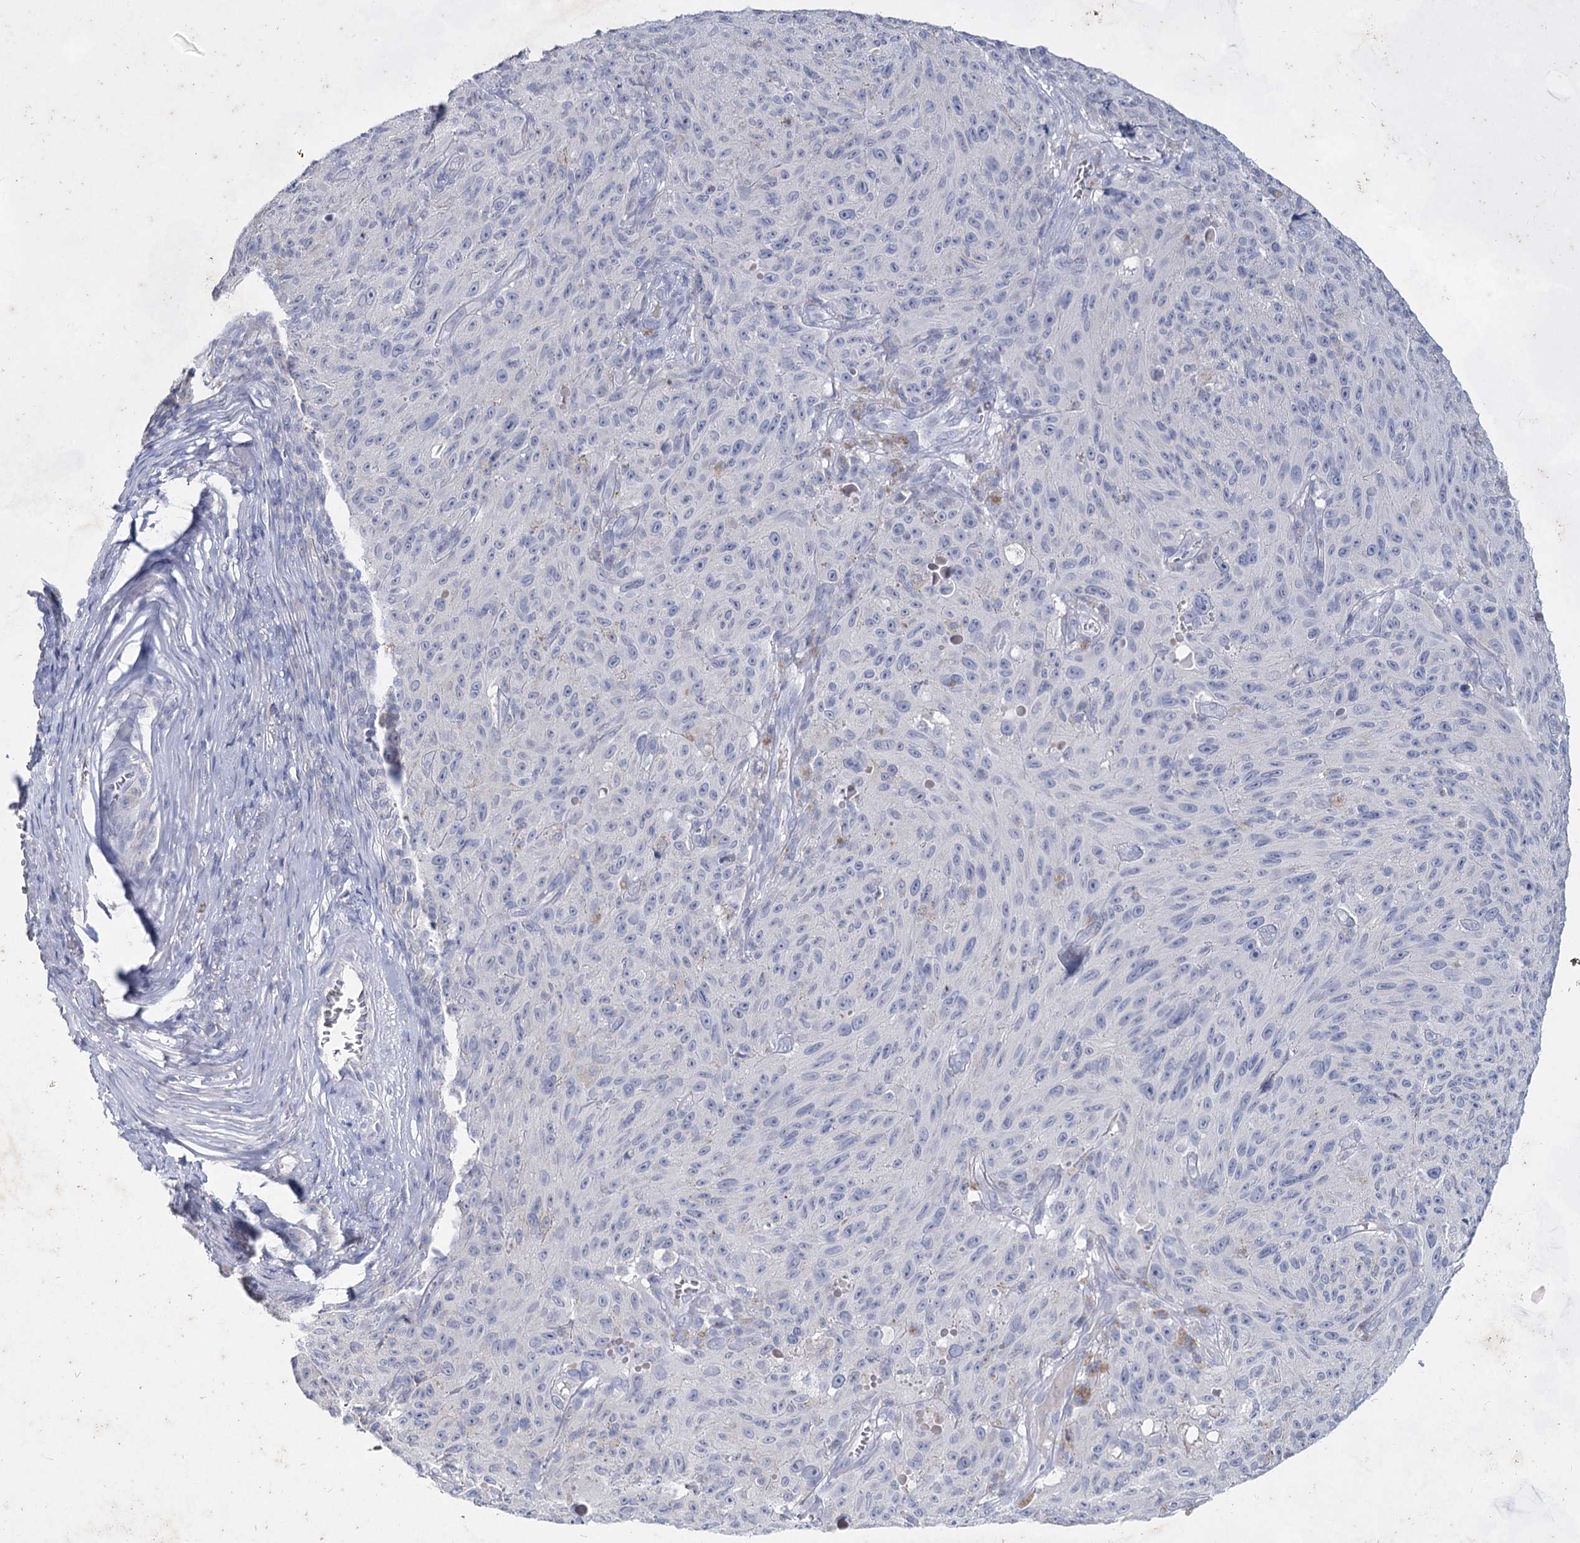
{"staining": {"intensity": "negative", "quantity": "none", "location": "none"}, "tissue": "melanoma", "cell_type": "Tumor cells", "image_type": "cancer", "snomed": [{"axis": "morphology", "description": "Malignant melanoma, NOS"}, {"axis": "topography", "description": "Skin"}], "caption": "Protein analysis of malignant melanoma reveals no significant positivity in tumor cells. Nuclei are stained in blue.", "gene": "CCDC73", "patient": {"sex": "female", "age": 82}}